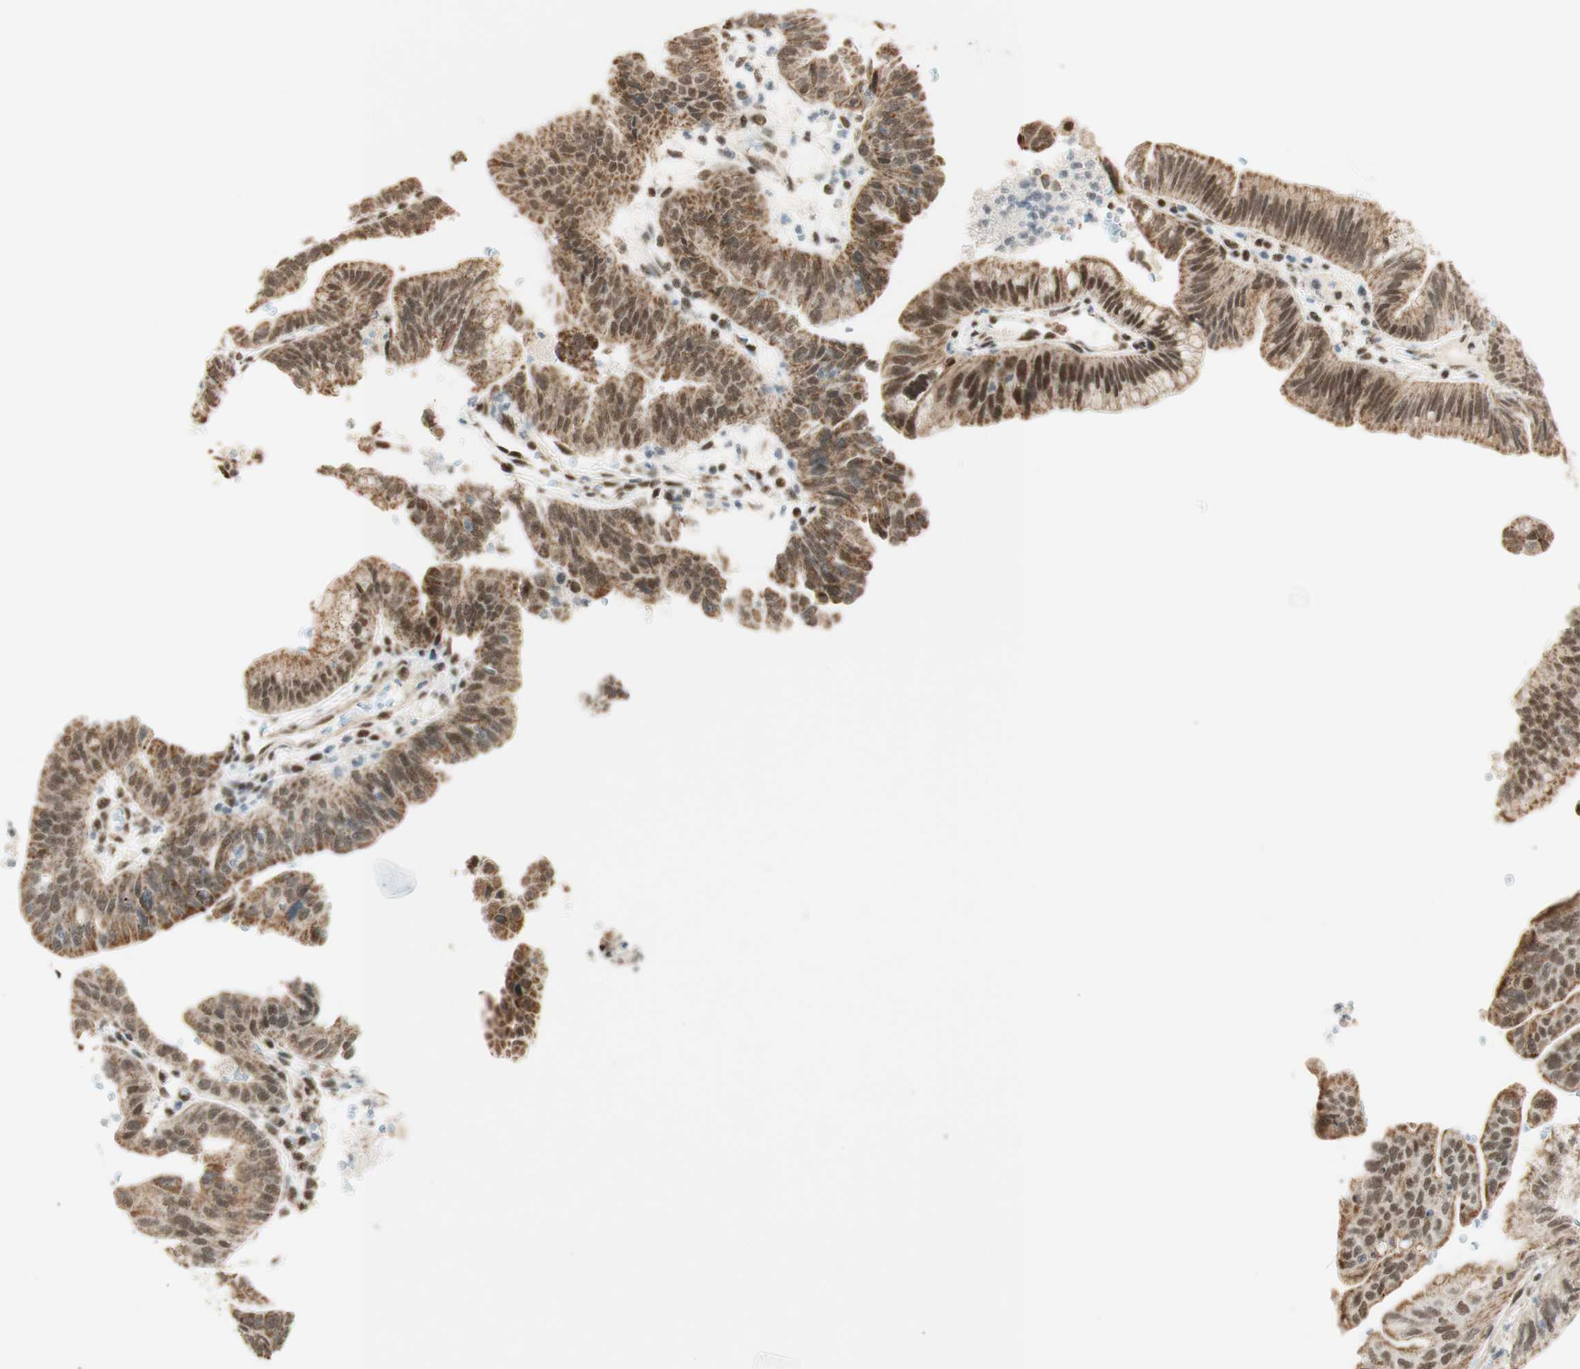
{"staining": {"intensity": "moderate", "quantity": ">75%", "location": "cytoplasmic/membranous,nuclear"}, "tissue": "pancreatic cancer", "cell_type": "Tumor cells", "image_type": "cancer", "snomed": [{"axis": "morphology", "description": "Adenocarcinoma, NOS"}, {"axis": "topography", "description": "Pancreas"}], "caption": "Pancreatic cancer stained with immunohistochemistry (IHC) exhibits moderate cytoplasmic/membranous and nuclear staining in approximately >75% of tumor cells. (brown staining indicates protein expression, while blue staining denotes nuclei).", "gene": "ZNF782", "patient": {"sex": "male", "age": 70}}